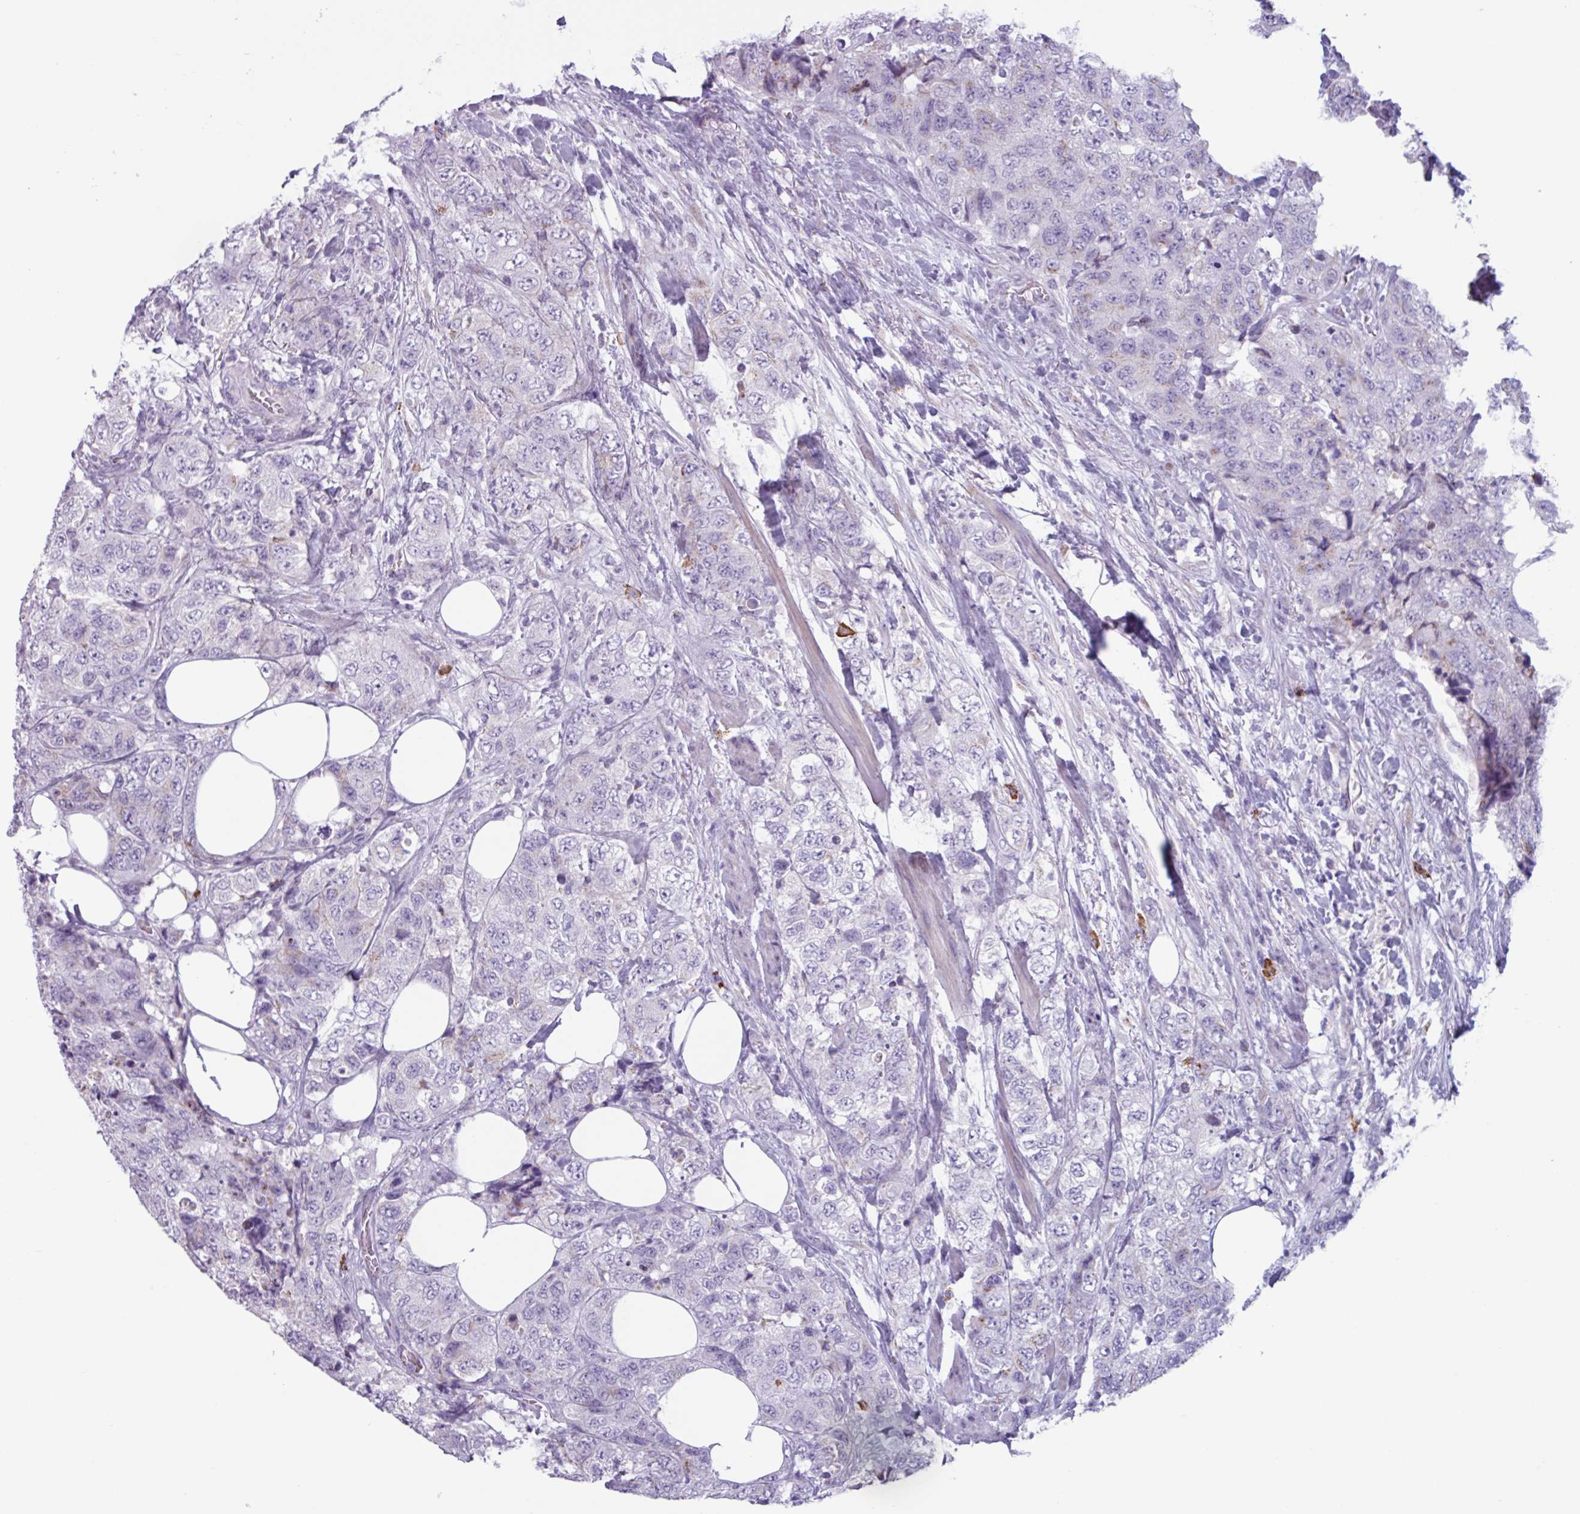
{"staining": {"intensity": "negative", "quantity": "none", "location": "none"}, "tissue": "urothelial cancer", "cell_type": "Tumor cells", "image_type": "cancer", "snomed": [{"axis": "morphology", "description": "Urothelial carcinoma, High grade"}, {"axis": "topography", "description": "Urinary bladder"}], "caption": "IHC photomicrograph of neoplastic tissue: urothelial cancer stained with DAB (3,3'-diaminobenzidine) displays no significant protein staining in tumor cells.", "gene": "ADGRE1", "patient": {"sex": "female", "age": 78}}